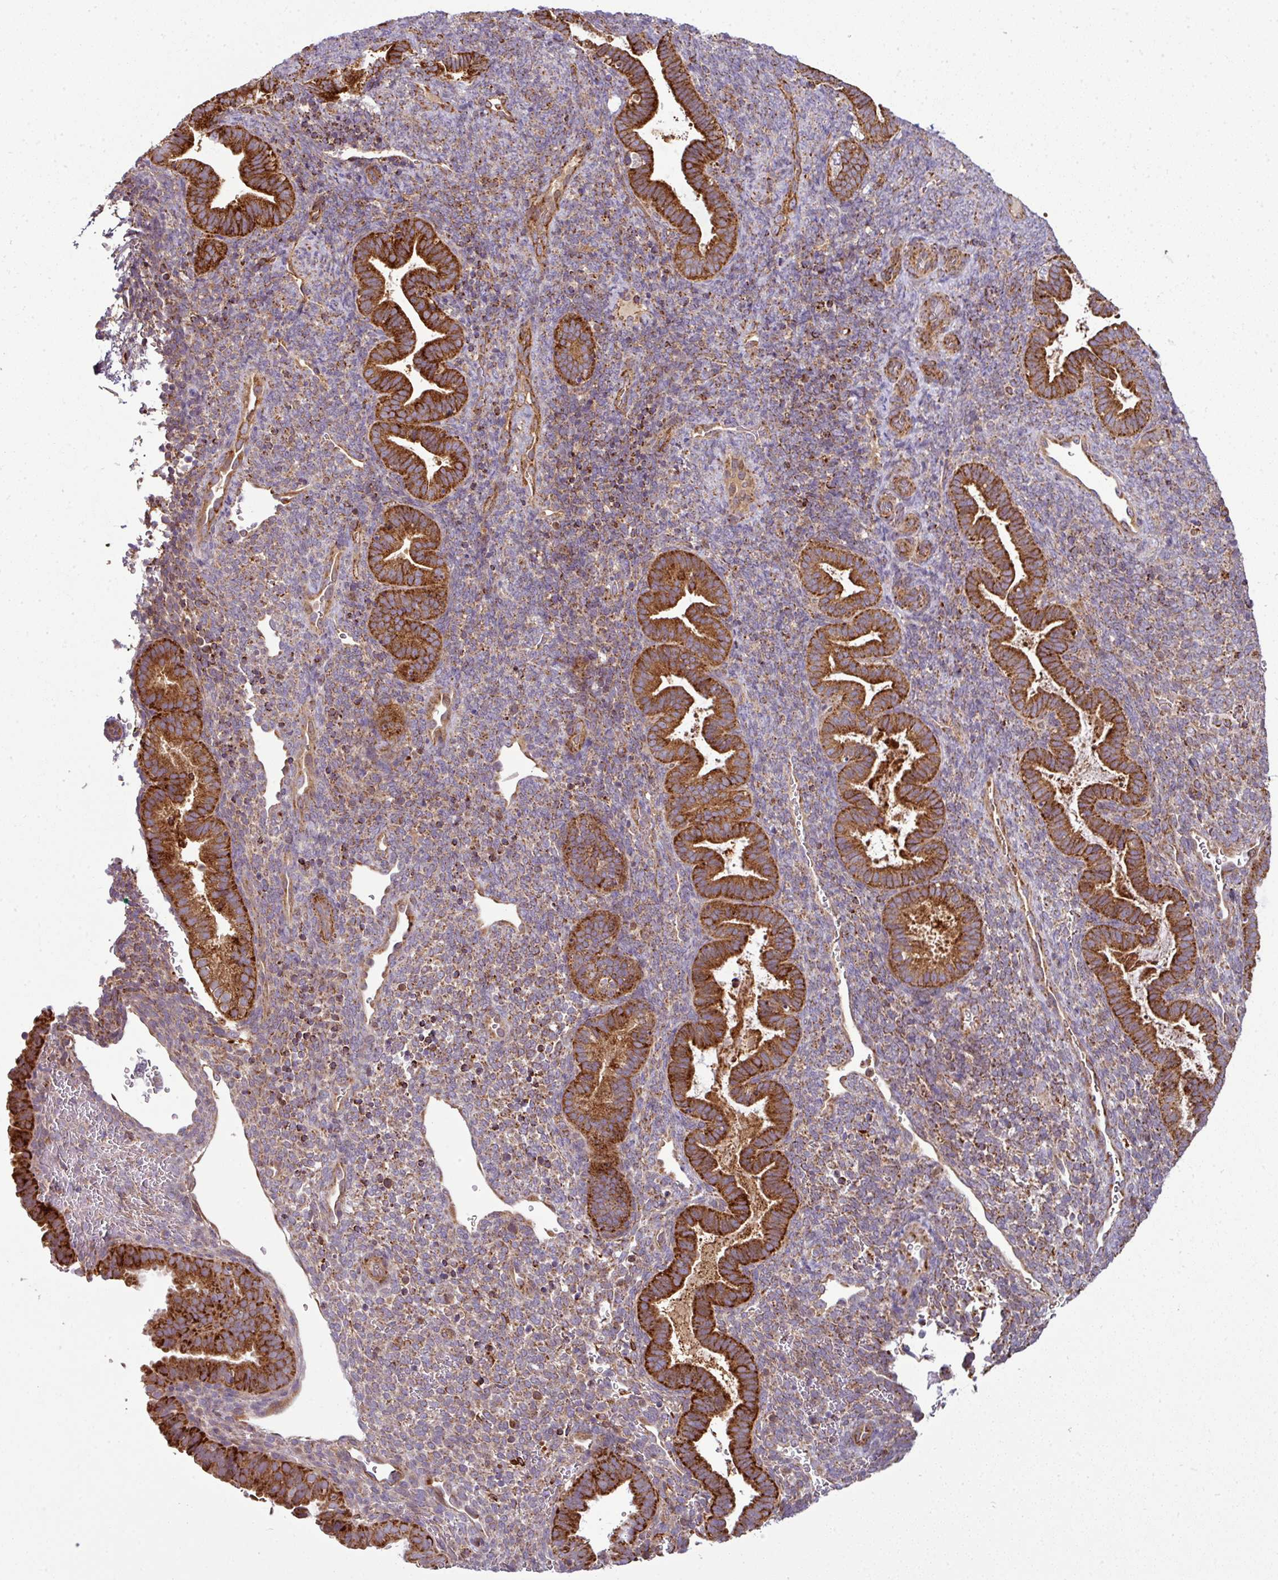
{"staining": {"intensity": "moderate", "quantity": ">75%", "location": "cytoplasmic/membranous"}, "tissue": "endometrium", "cell_type": "Cells in endometrial stroma", "image_type": "normal", "snomed": [{"axis": "morphology", "description": "Normal tissue, NOS"}, {"axis": "topography", "description": "Endometrium"}], "caption": "Human endometrium stained with a brown dye exhibits moderate cytoplasmic/membranous positive positivity in about >75% of cells in endometrial stroma.", "gene": "PRELID3B", "patient": {"sex": "female", "age": 34}}